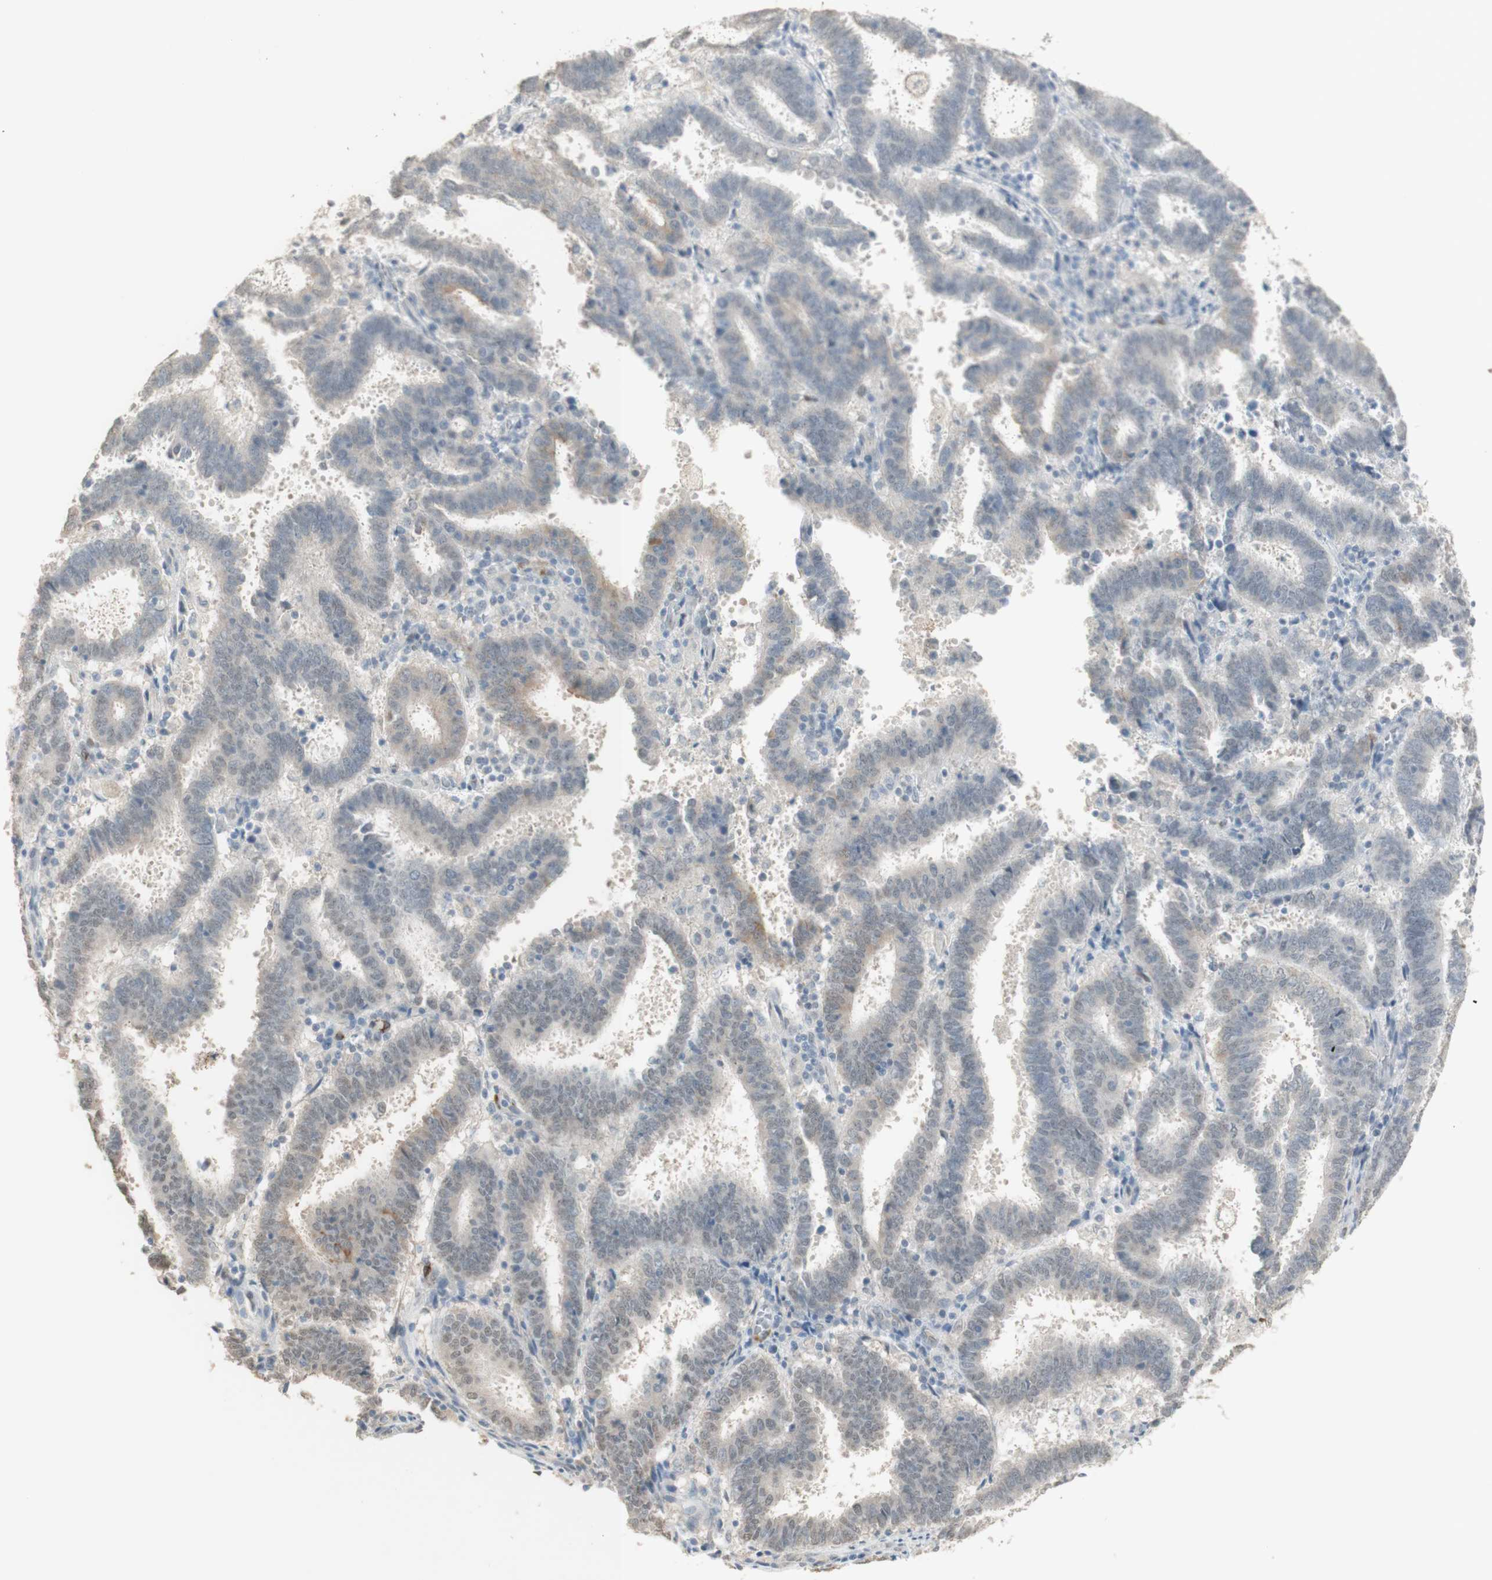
{"staining": {"intensity": "negative", "quantity": "none", "location": "none"}, "tissue": "endometrial cancer", "cell_type": "Tumor cells", "image_type": "cancer", "snomed": [{"axis": "morphology", "description": "Adenocarcinoma, NOS"}, {"axis": "topography", "description": "Uterus"}], "caption": "Adenocarcinoma (endometrial) was stained to show a protein in brown. There is no significant expression in tumor cells.", "gene": "MUC3A", "patient": {"sex": "female", "age": 83}}